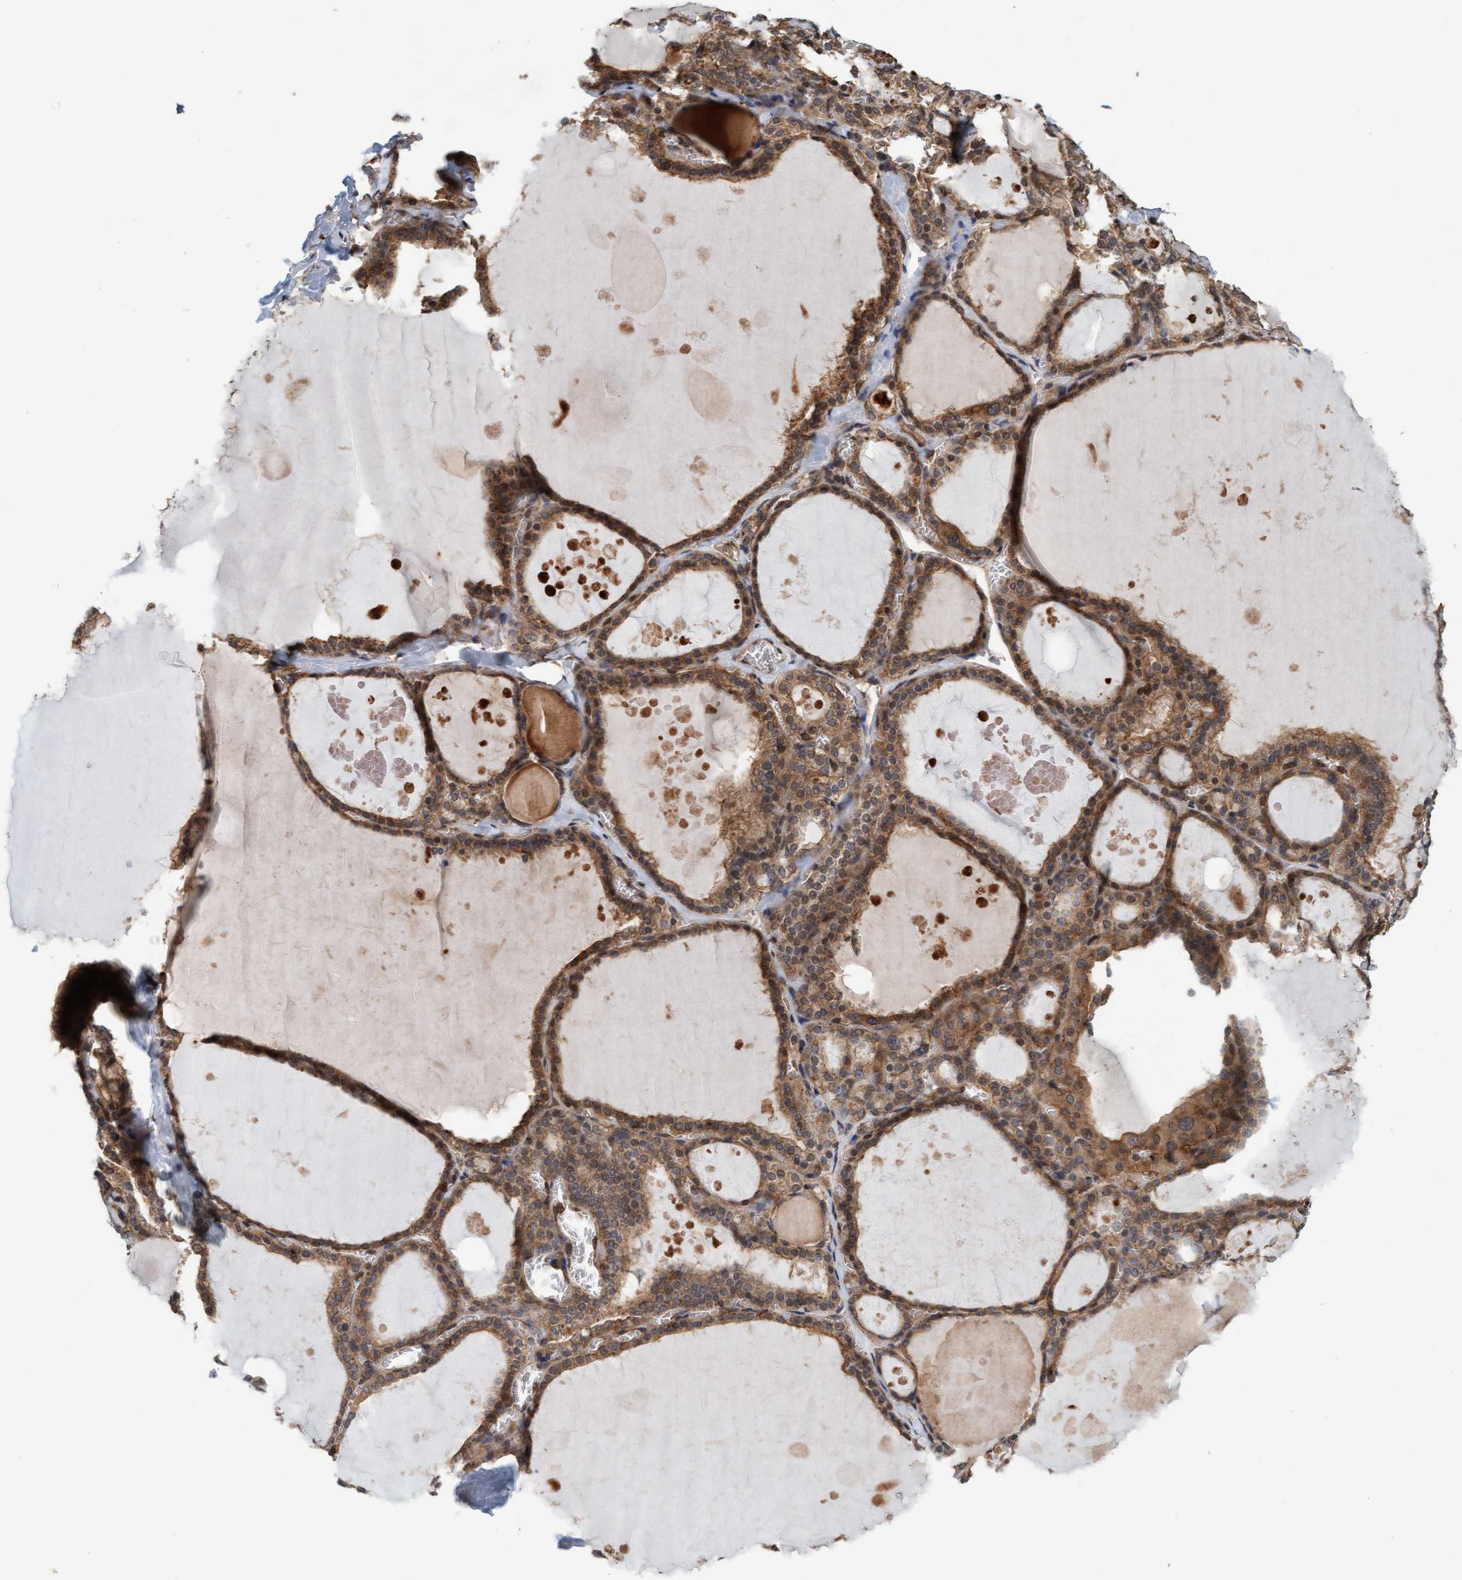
{"staining": {"intensity": "moderate", "quantity": ">75%", "location": "cytoplasmic/membranous"}, "tissue": "thyroid gland", "cell_type": "Glandular cells", "image_type": "normal", "snomed": [{"axis": "morphology", "description": "Normal tissue, NOS"}, {"axis": "topography", "description": "Thyroid gland"}], "caption": "Protein analysis of normal thyroid gland exhibits moderate cytoplasmic/membranous positivity in about >75% of glandular cells.", "gene": "FXR2", "patient": {"sex": "male", "age": 56}}